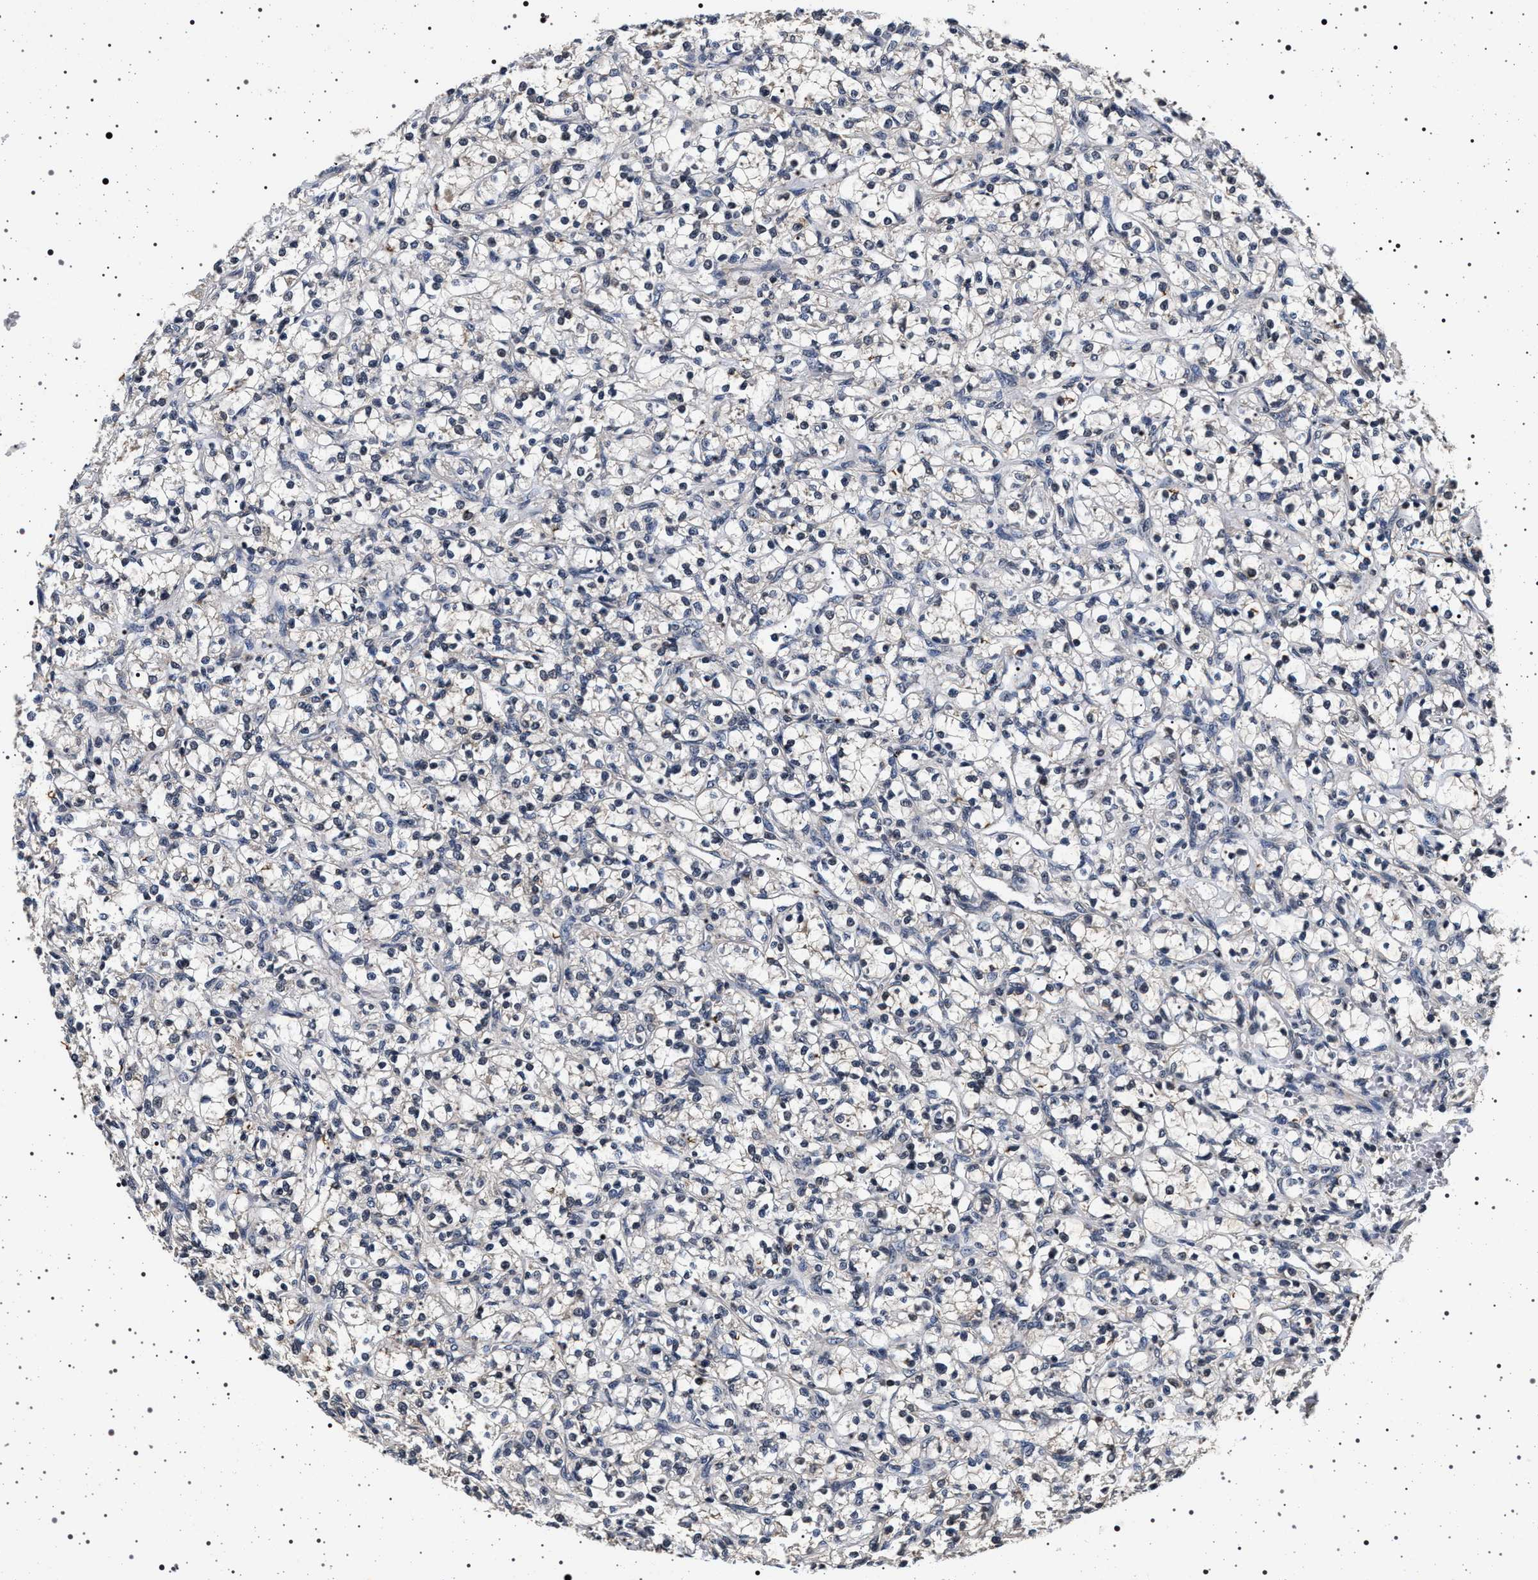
{"staining": {"intensity": "weak", "quantity": "<25%", "location": "cytoplasmic/membranous"}, "tissue": "renal cancer", "cell_type": "Tumor cells", "image_type": "cancer", "snomed": [{"axis": "morphology", "description": "Adenocarcinoma, NOS"}, {"axis": "topography", "description": "Kidney"}], "caption": "Immunohistochemistry (IHC) image of renal cancer (adenocarcinoma) stained for a protein (brown), which reveals no expression in tumor cells. The staining was performed using DAB to visualize the protein expression in brown, while the nuclei were stained in blue with hematoxylin (Magnification: 20x).", "gene": "CDKN1B", "patient": {"sex": "female", "age": 69}}